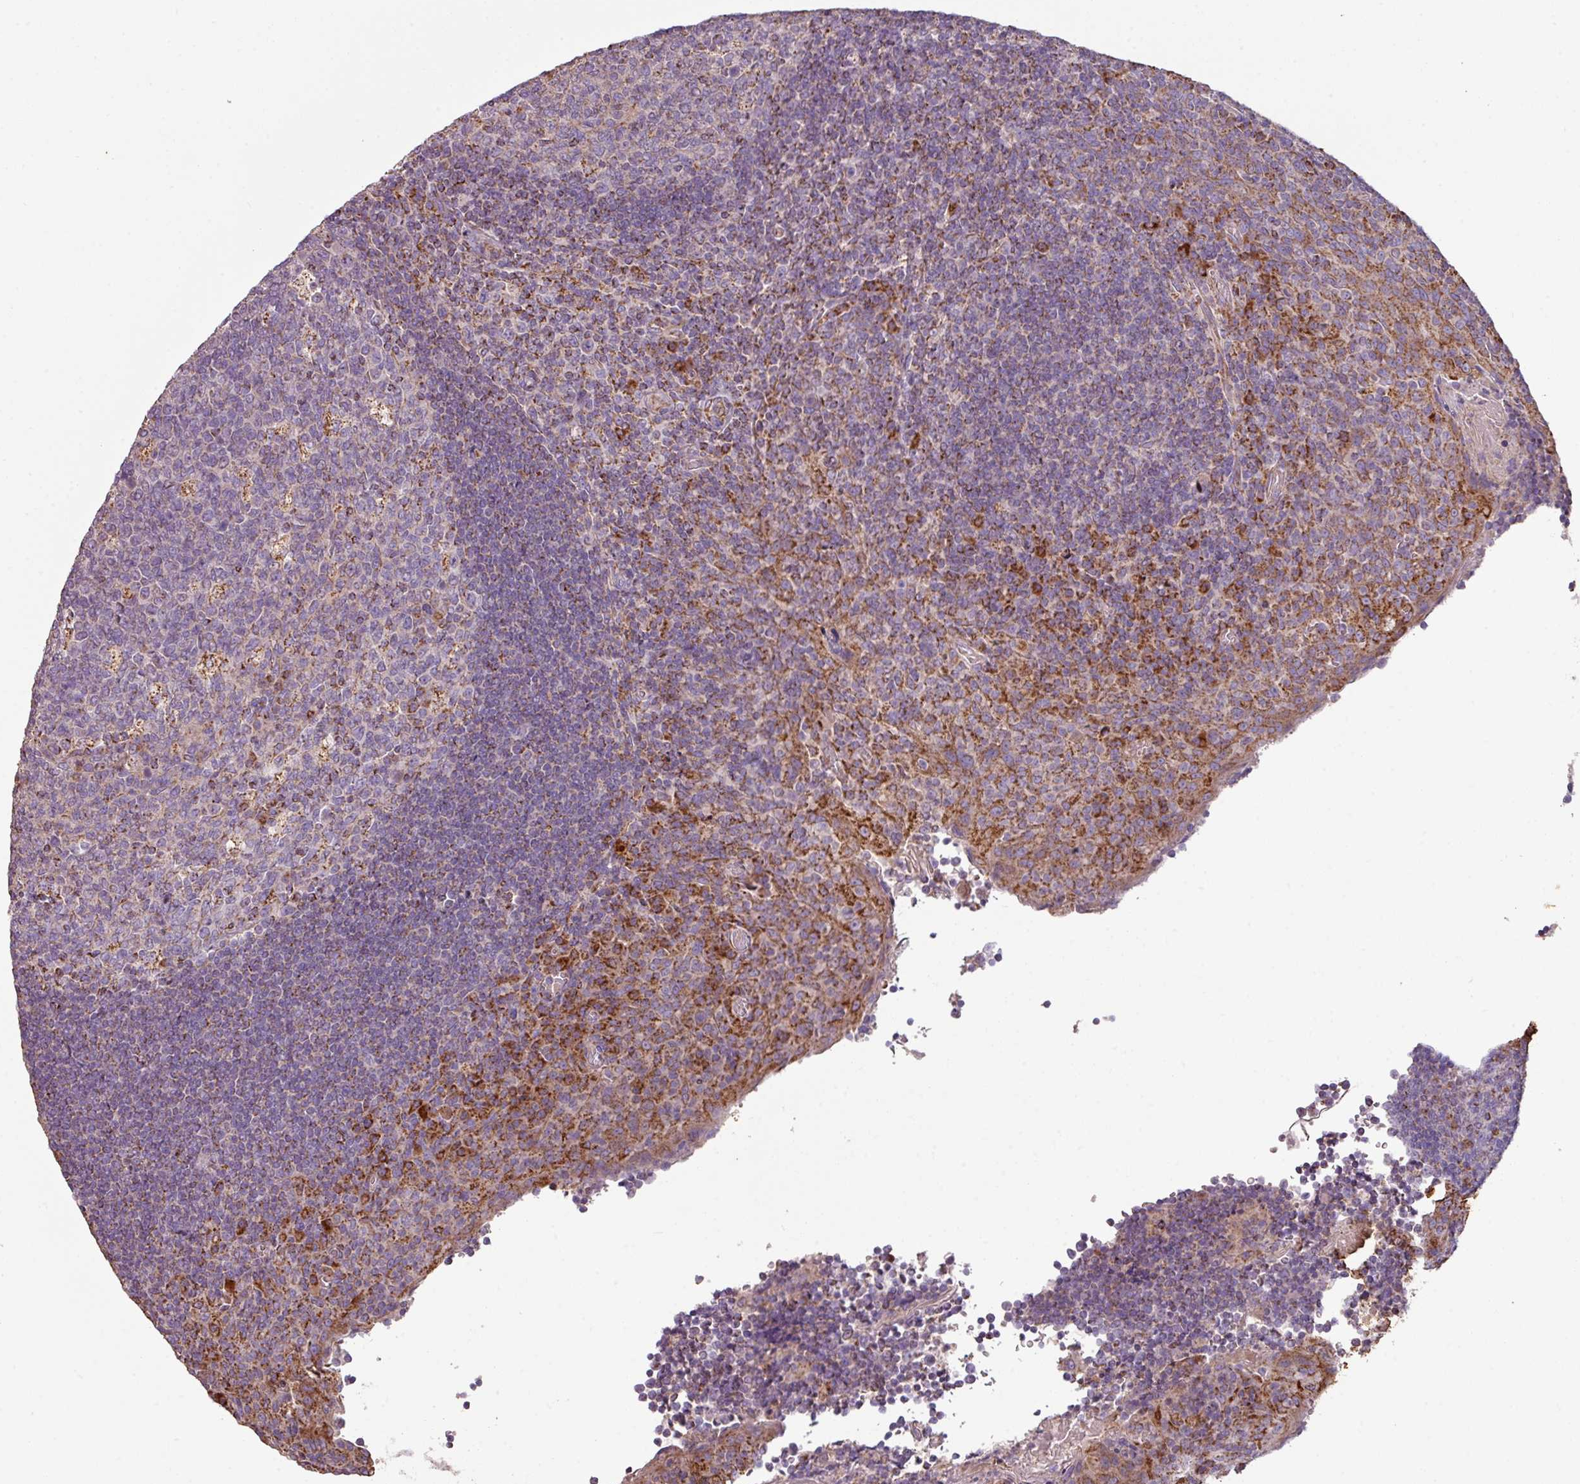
{"staining": {"intensity": "moderate", "quantity": "<25%", "location": "cytoplasmic/membranous"}, "tissue": "tonsil", "cell_type": "Germinal center cells", "image_type": "normal", "snomed": [{"axis": "morphology", "description": "Normal tissue, NOS"}, {"axis": "topography", "description": "Tonsil"}], "caption": "This is an image of immunohistochemistry (IHC) staining of normal tonsil, which shows moderate staining in the cytoplasmic/membranous of germinal center cells.", "gene": "ENSG00000260170", "patient": {"sex": "male", "age": 17}}